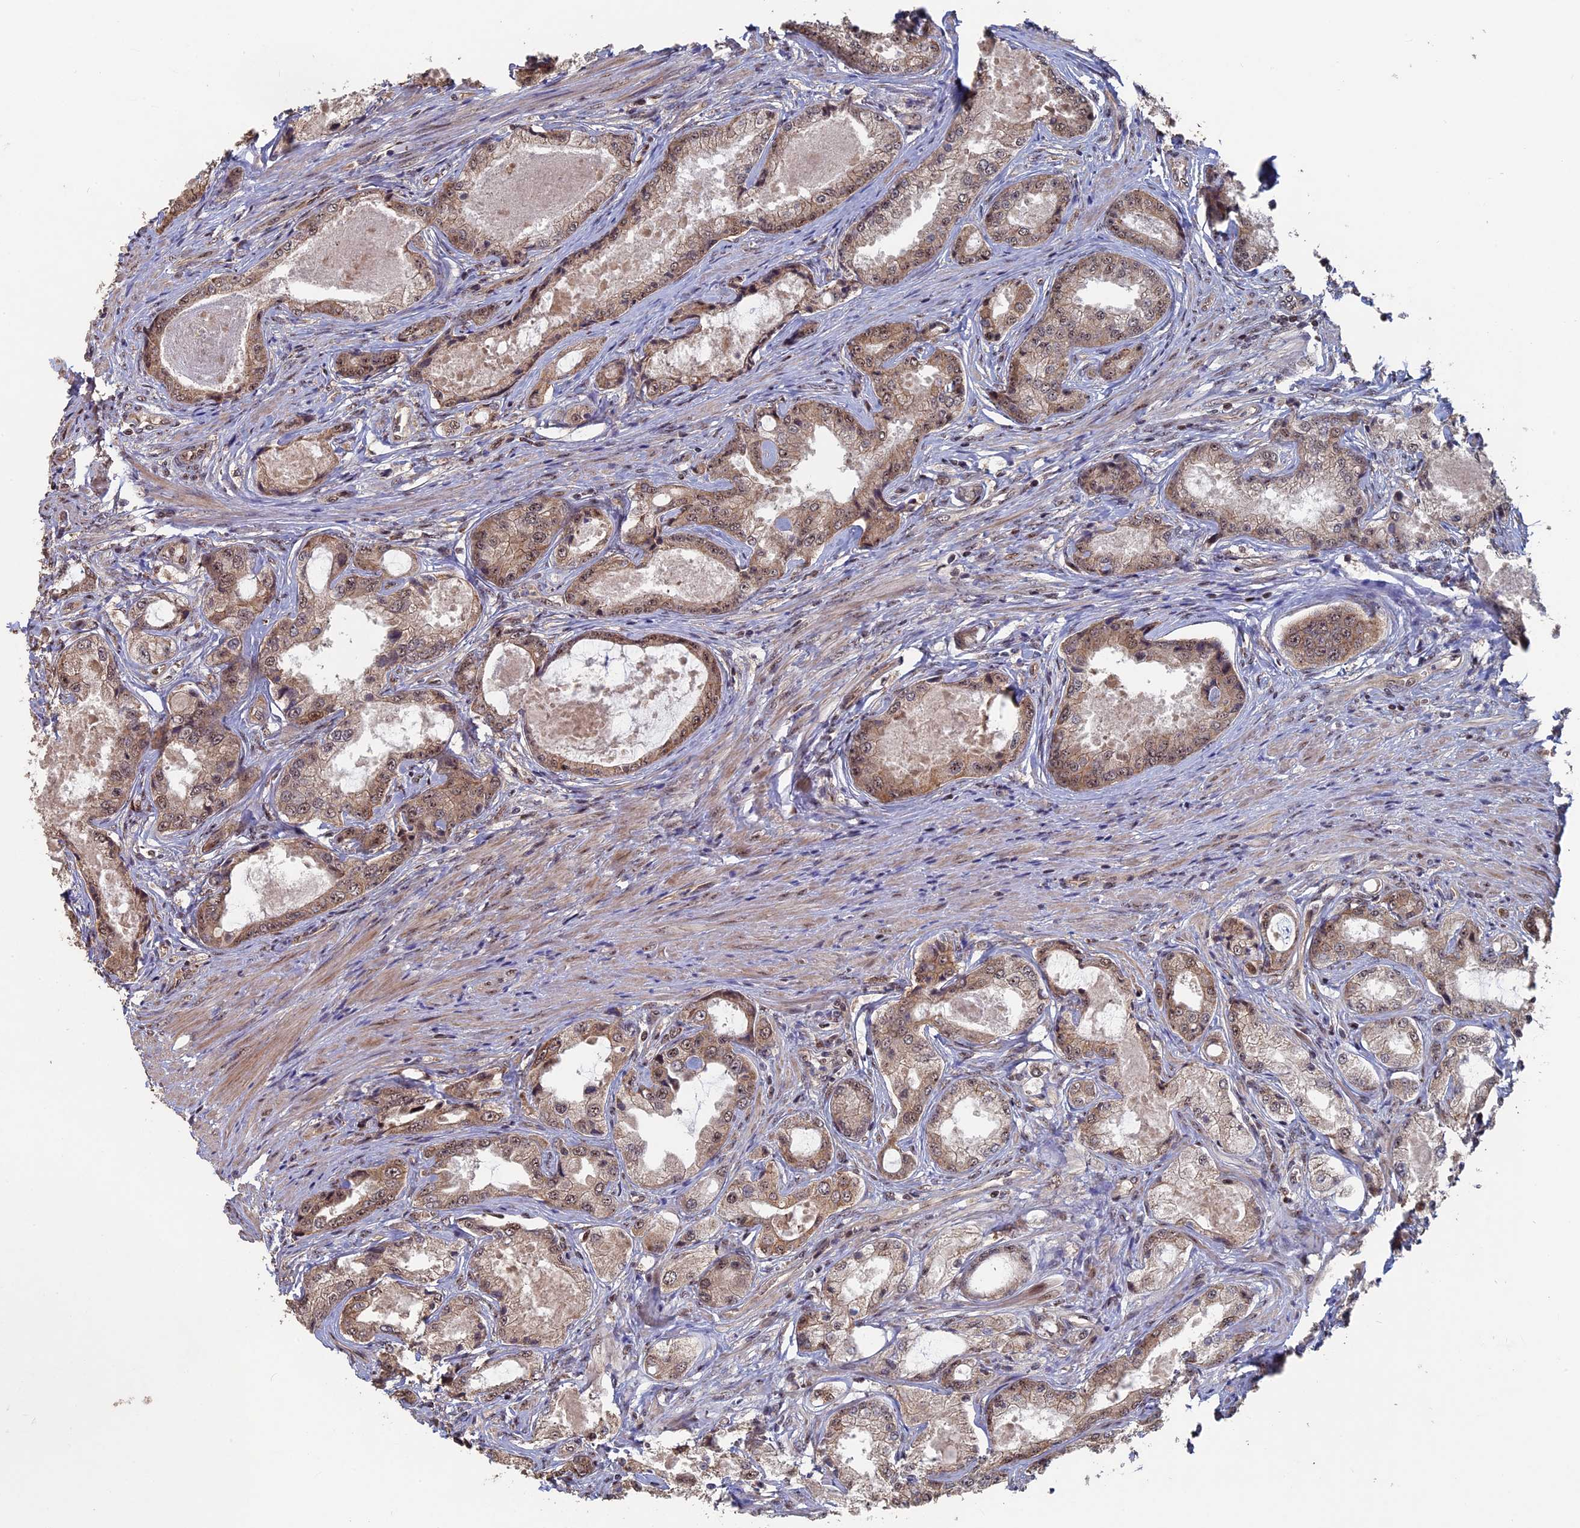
{"staining": {"intensity": "moderate", "quantity": "25%-75%", "location": "cytoplasmic/membranous,nuclear"}, "tissue": "prostate cancer", "cell_type": "Tumor cells", "image_type": "cancer", "snomed": [{"axis": "morphology", "description": "Adenocarcinoma, Low grade"}, {"axis": "topography", "description": "Prostate"}], "caption": "Immunohistochemical staining of human adenocarcinoma (low-grade) (prostate) demonstrates moderate cytoplasmic/membranous and nuclear protein staining in approximately 25%-75% of tumor cells.", "gene": "KIAA1328", "patient": {"sex": "male", "age": 68}}